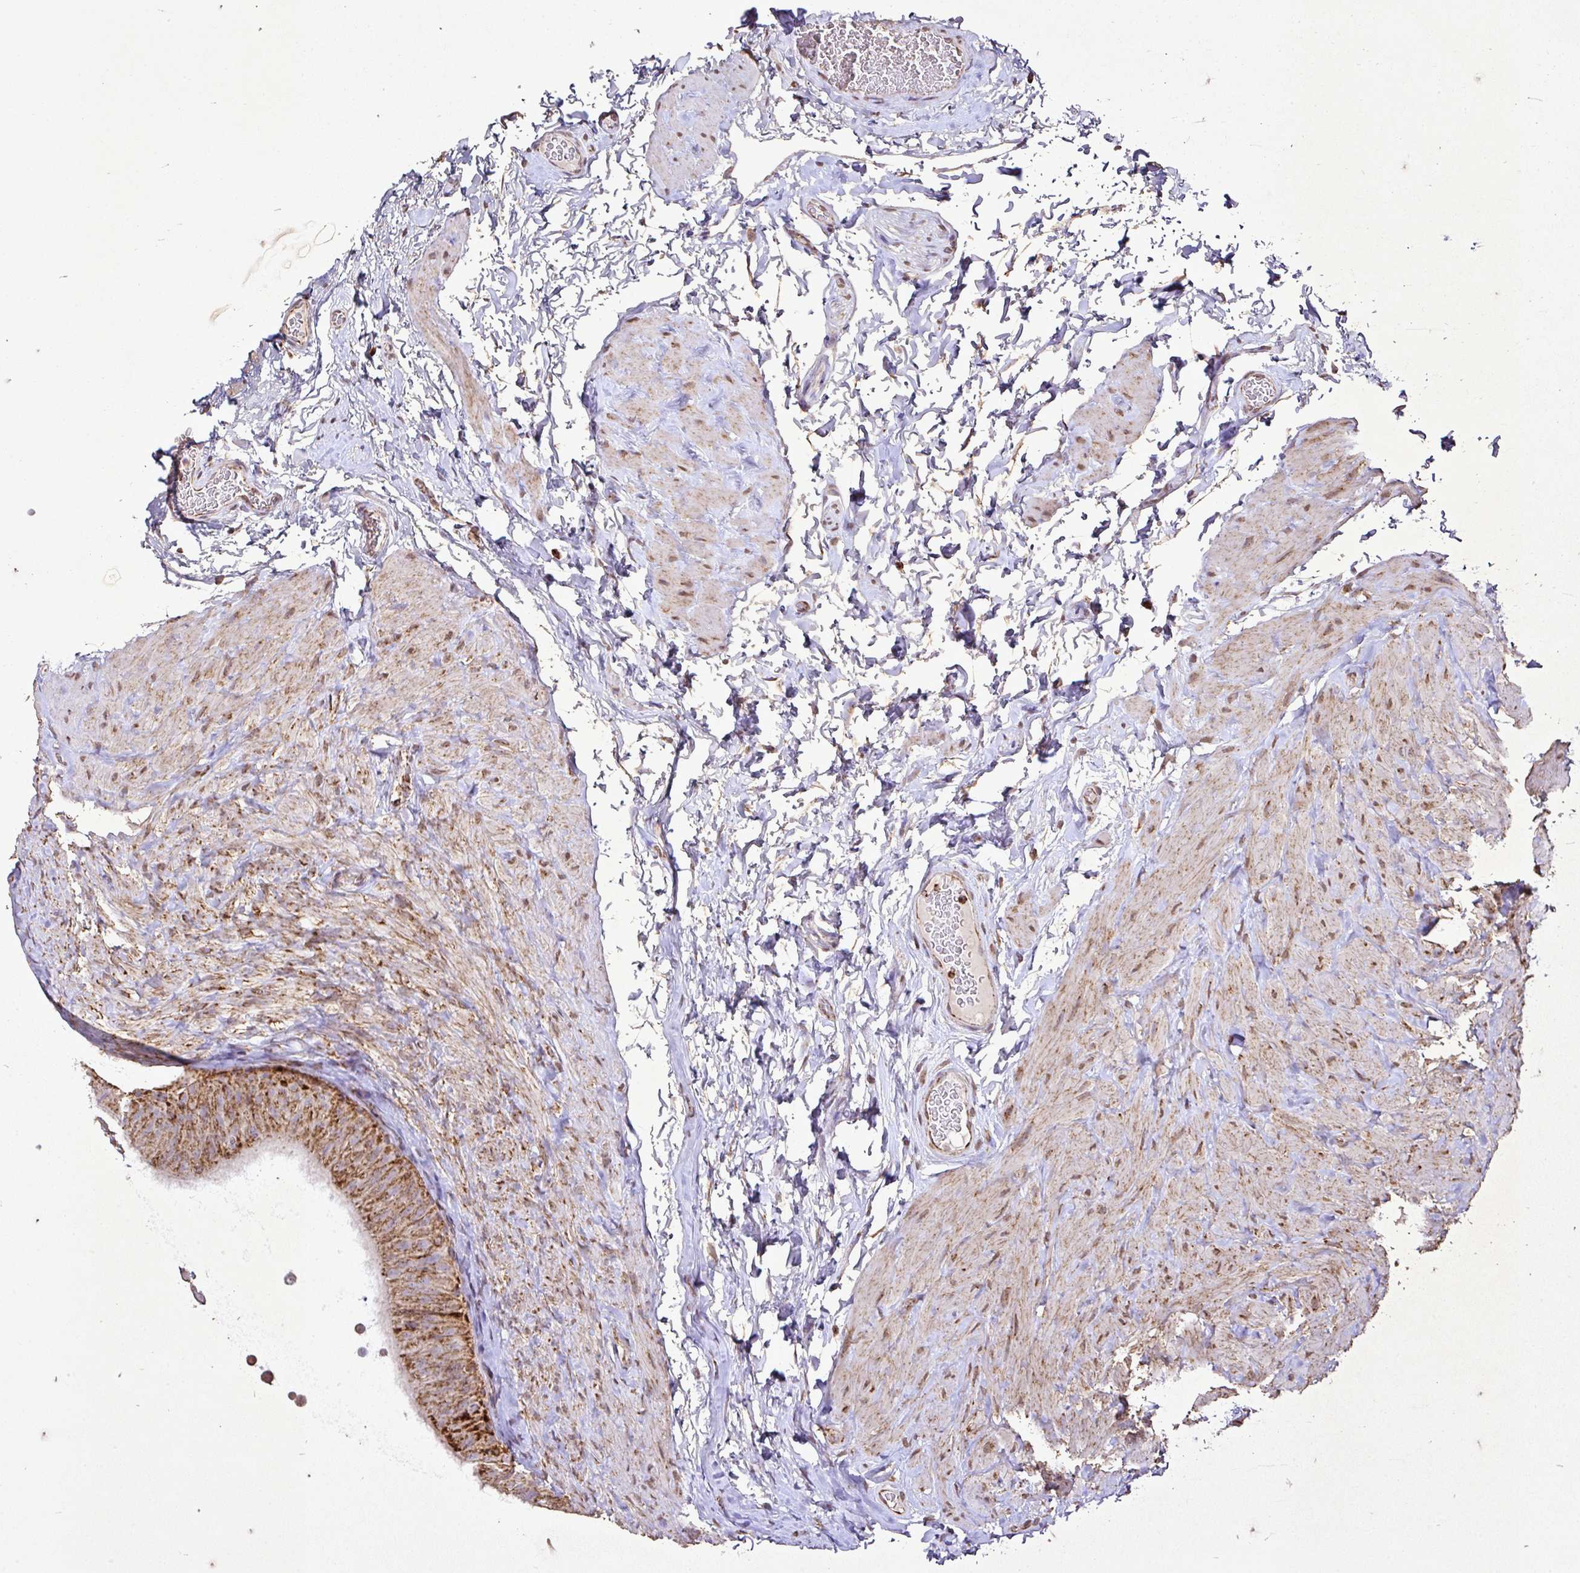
{"staining": {"intensity": "moderate", "quantity": ">75%", "location": "cytoplasmic/membranous"}, "tissue": "epididymis", "cell_type": "Glandular cells", "image_type": "normal", "snomed": [{"axis": "morphology", "description": "Normal tissue, NOS"}, {"axis": "topography", "description": "Epididymis, spermatic cord, NOS"}, {"axis": "topography", "description": "Epididymis"}], "caption": "Protein analysis of normal epididymis demonstrates moderate cytoplasmic/membranous positivity in about >75% of glandular cells.", "gene": "AGK", "patient": {"sex": "male", "age": 31}}